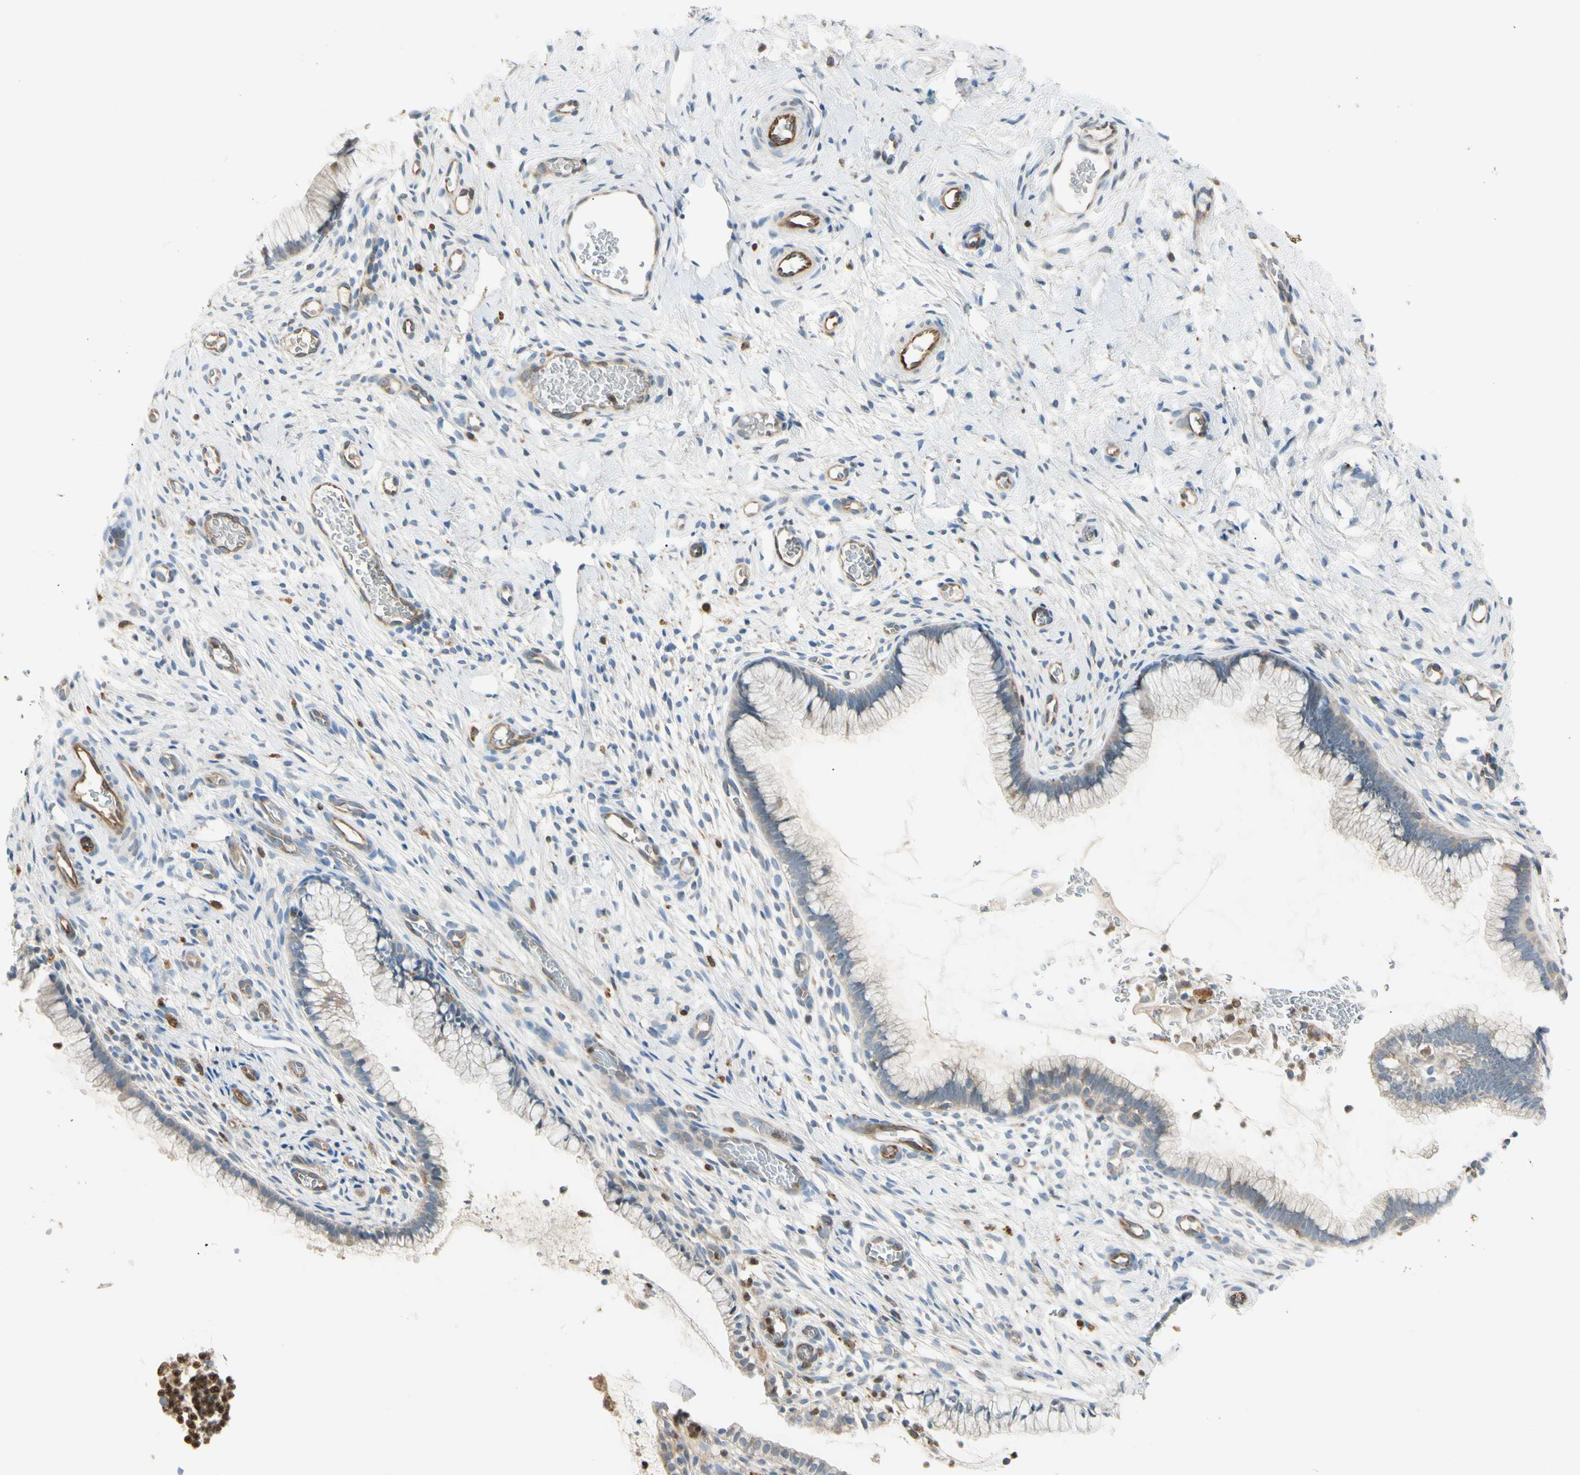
{"staining": {"intensity": "negative", "quantity": "none", "location": "none"}, "tissue": "cervix", "cell_type": "Glandular cells", "image_type": "normal", "snomed": [{"axis": "morphology", "description": "Normal tissue, NOS"}, {"axis": "topography", "description": "Cervix"}], "caption": "The image demonstrates no significant expression in glandular cells of cervix. (DAB (3,3'-diaminobenzidine) immunohistochemistry with hematoxylin counter stain).", "gene": "LPCAT2", "patient": {"sex": "female", "age": 65}}